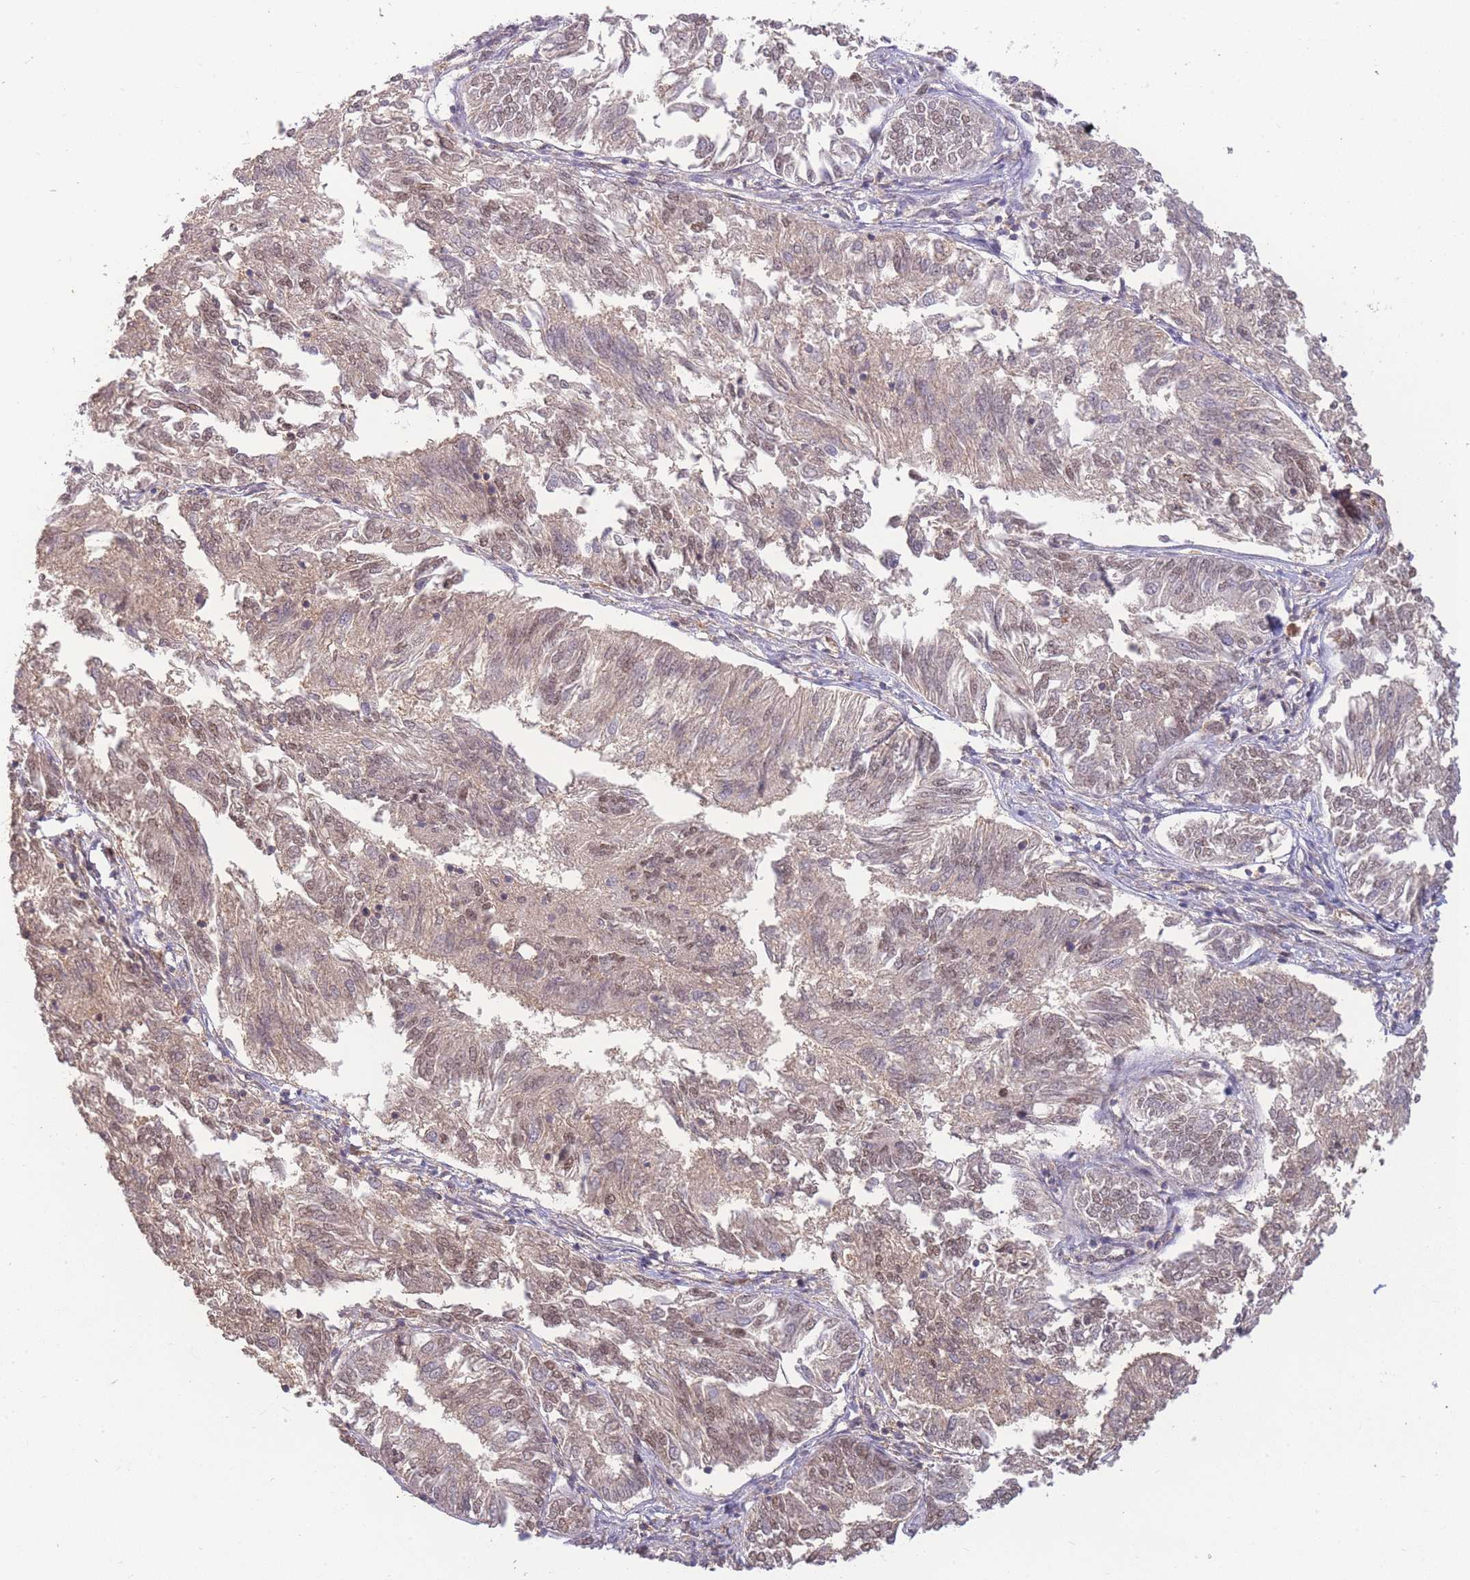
{"staining": {"intensity": "weak", "quantity": ">75%", "location": "cytoplasmic/membranous,nuclear"}, "tissue": "endometrial cancer", "cell_type": "Tumor cells", "image_type": "cancer", "snomed": [{"axis": "morphology", "description": "Adenocarcinoma, NOS"}, {"axis": "topography", "description": "Endometrium"}], "caption": "Immunohistochemical staining of endometrial cancer shows low levels of weak cytoplasmic/membranous and nuclear staining in about >75% of tumor cells.", "gene": "RNF144B", "patient": {"sex": "female", "age": 58}}